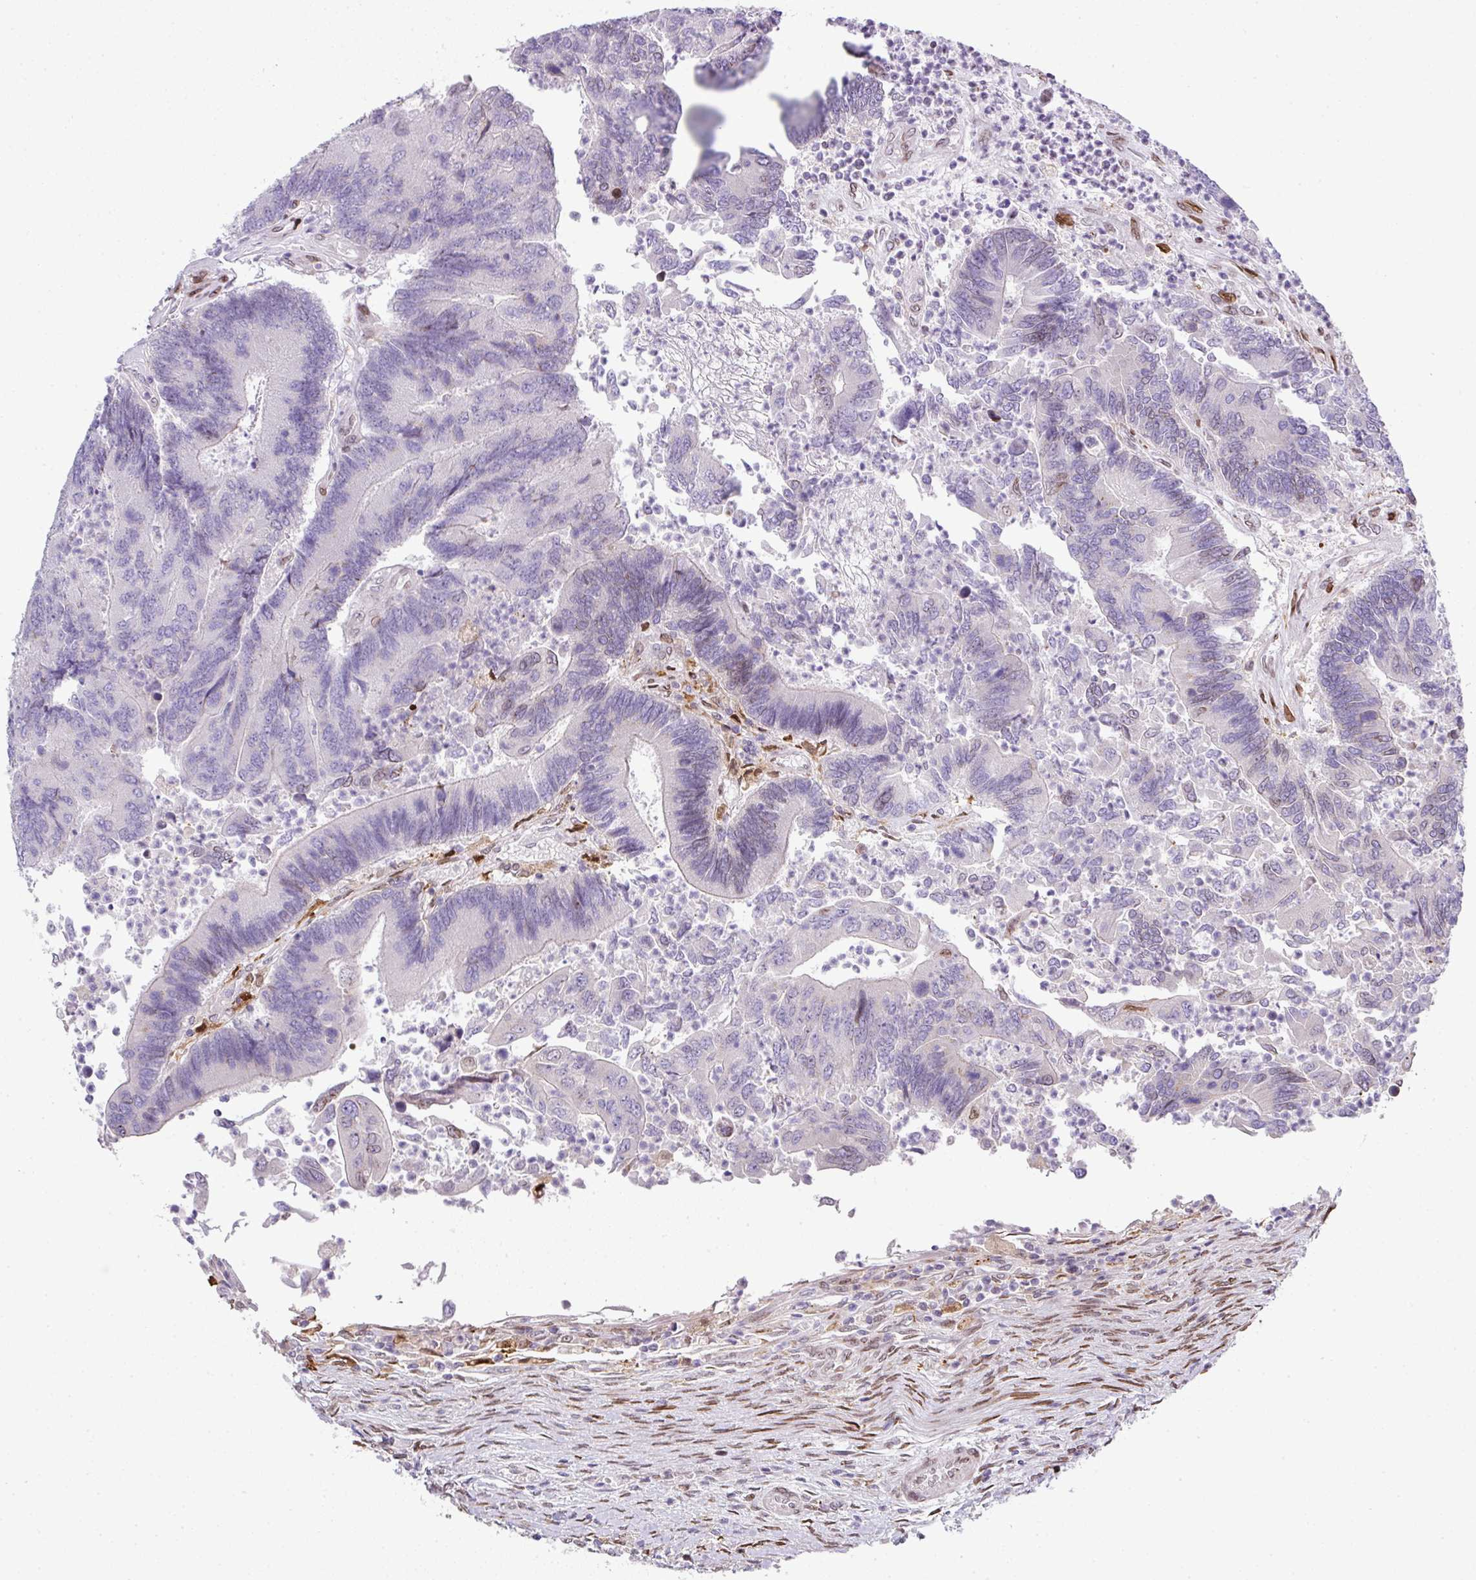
{"staining": {"intensity": "negative", "quantity": "none", "location": "none"}, "tissue": "colorectal cancer", "cell_type": "Tumor cells", "image_type": "cancer", "snomed": [{"axis": "morphology", "description": "Adenocarcinoma, NOS"}, {"axis": "topography", "description": "Colon"}], "caption": "Tumor cells are negative for protein expression in human colorectal adenocarcinoma.", "gene": "PLK1", "patient": {"sex": "female", "age": 67}}